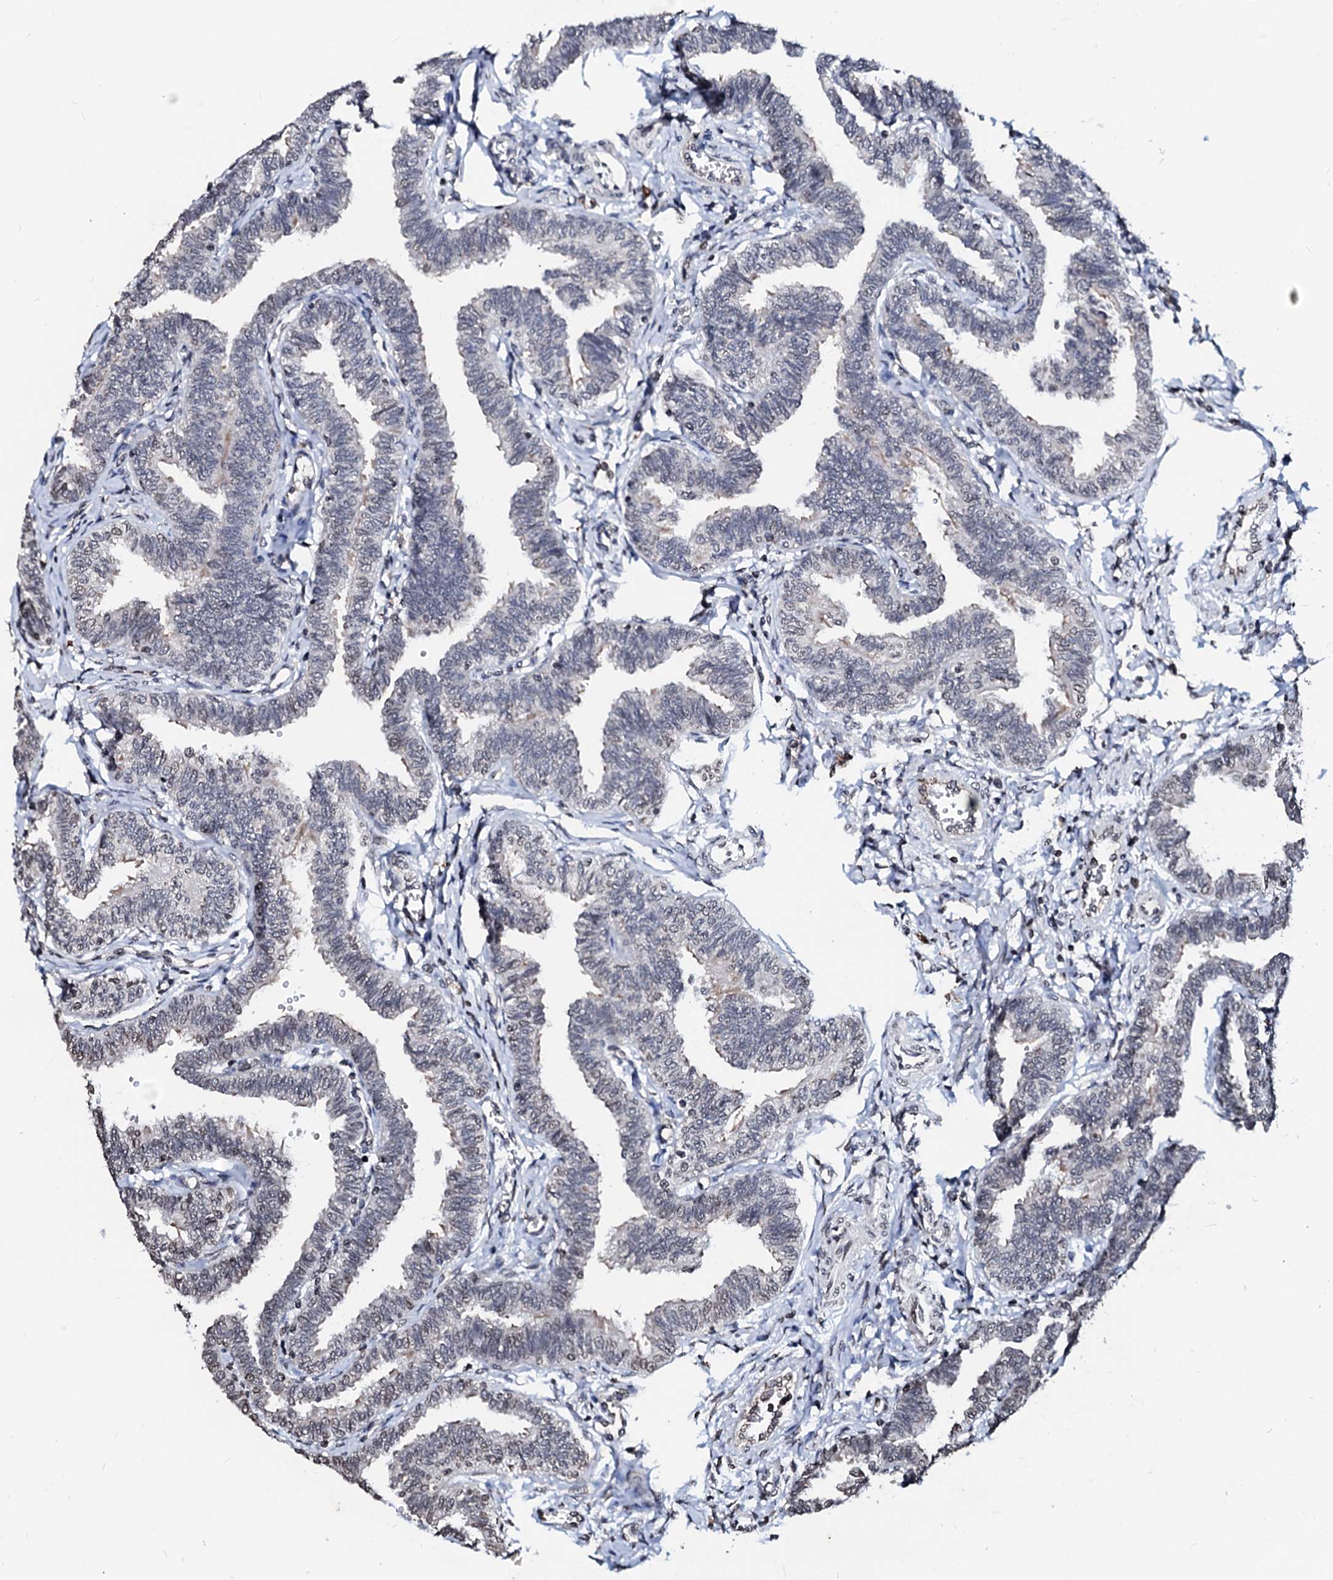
{"staining": {"intensity": "weak", "quantity": "25%-75%", "location": "nuclear"}, "tissue": "fallopian tube", "cell_type": "Glandular cells", "image_type": "normal", "snomed": [{"axis": "morphology", "description": "Normal tissue, NOS"}, {"axis": "topography", "description": "Fallopian tube"}, {"axis": "topography", "description": "Ovary"}], "caption": "Immunohistochemistry of normal human fallopian tube displays low levels of weak nuclear expression in approximately 25%-75% of glandular cells. (brown staining indicates protein expression, while blue staining denotes nuclei).", "gene": "LSM11", "patient": {"sex": "female", "age": 23}}